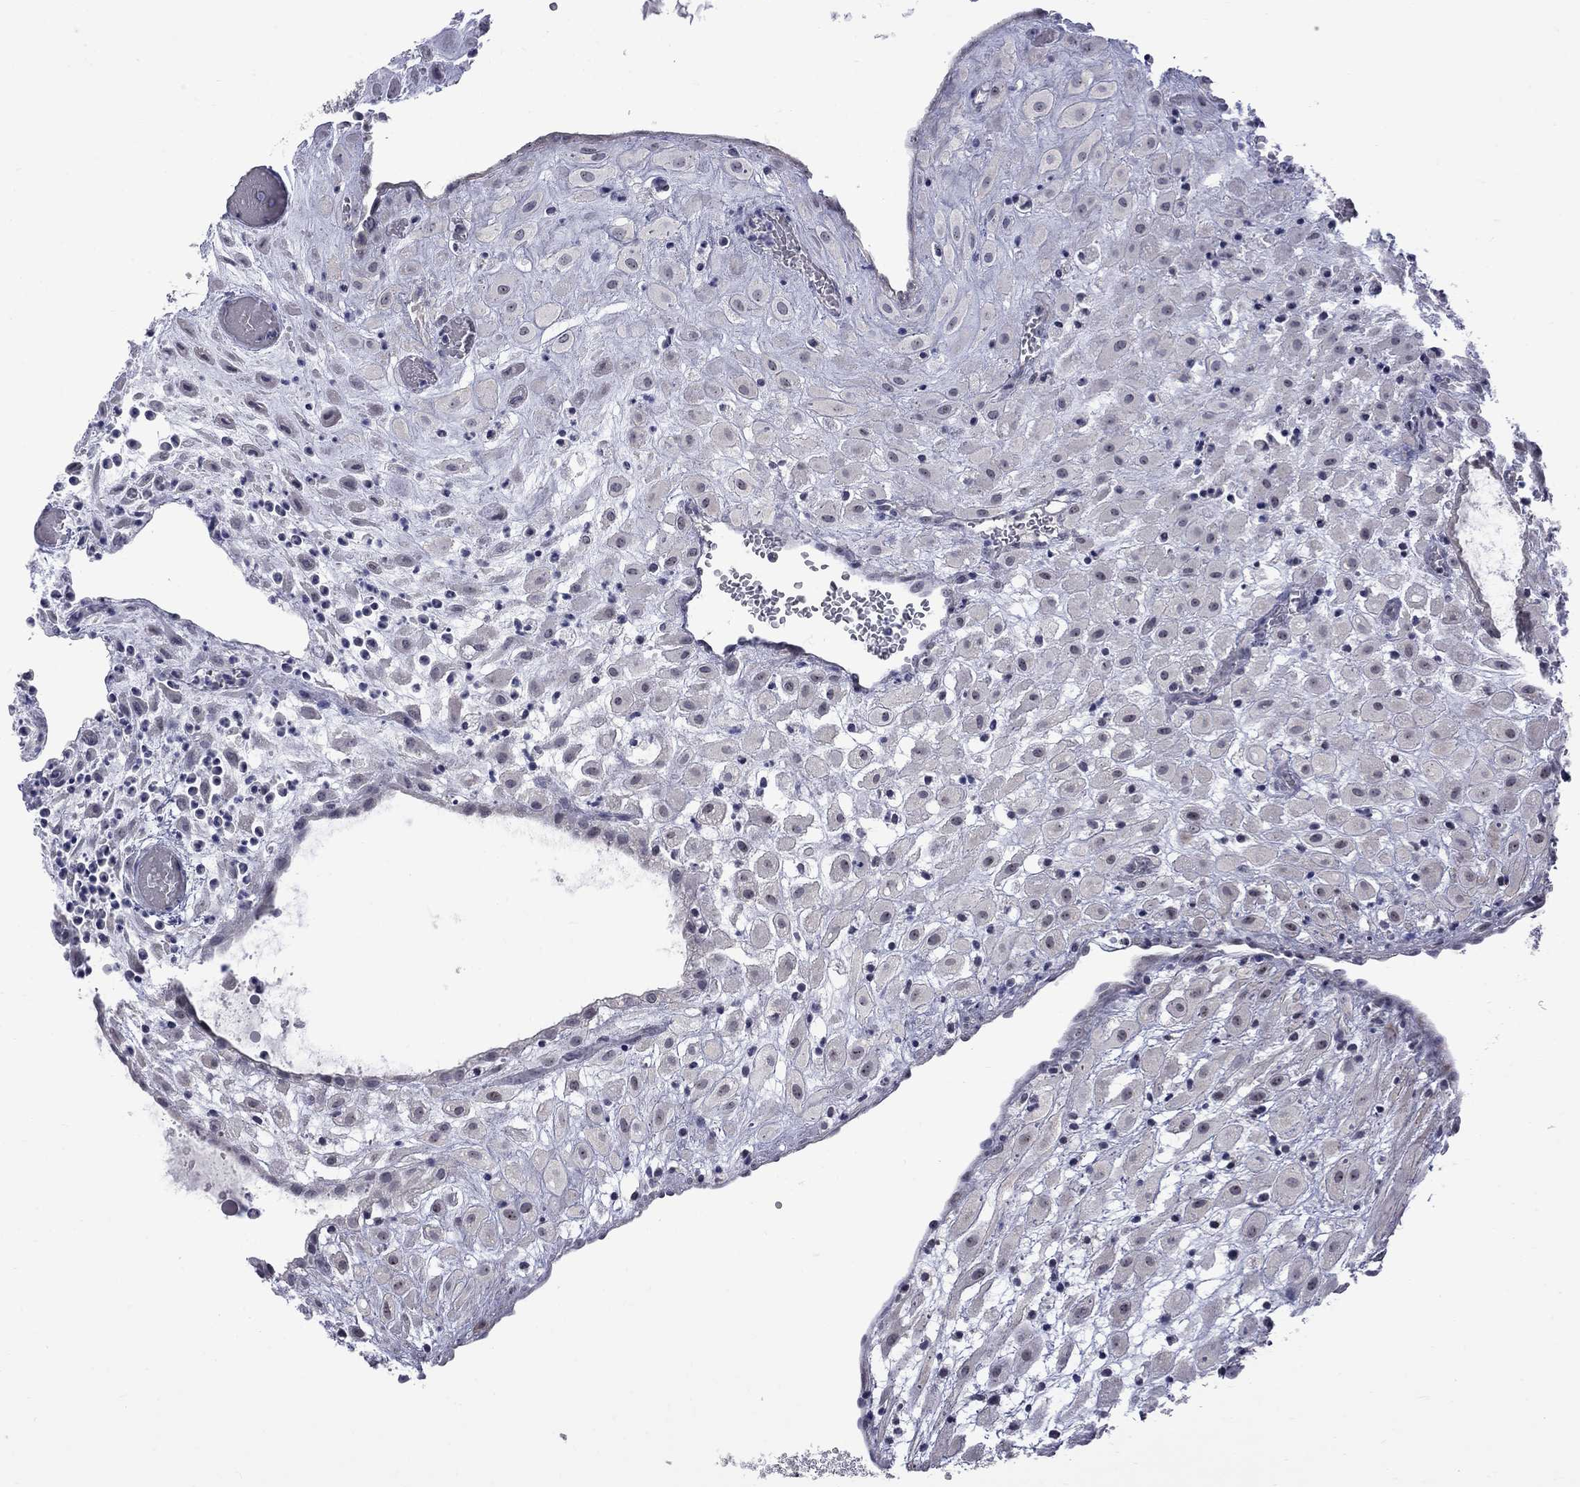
{"staining": {"intensity": "negative", "quantity": "none", "location": "none"}, "tissue": "placenta", "cell_type": "Decidual cells", "image_type": "normal", "snomed": [{"axis": "morphology", "description": "Normal tissue, NOS"}, {"axis": "topography", "description": "Placenta"}], "caption": "IHC histopathology image of benign human placenta stained for a protein (brown), which shows no expression in decidual cells.", "gene": "GSG1L", "patient": {"sex": "female", "age": 24}}